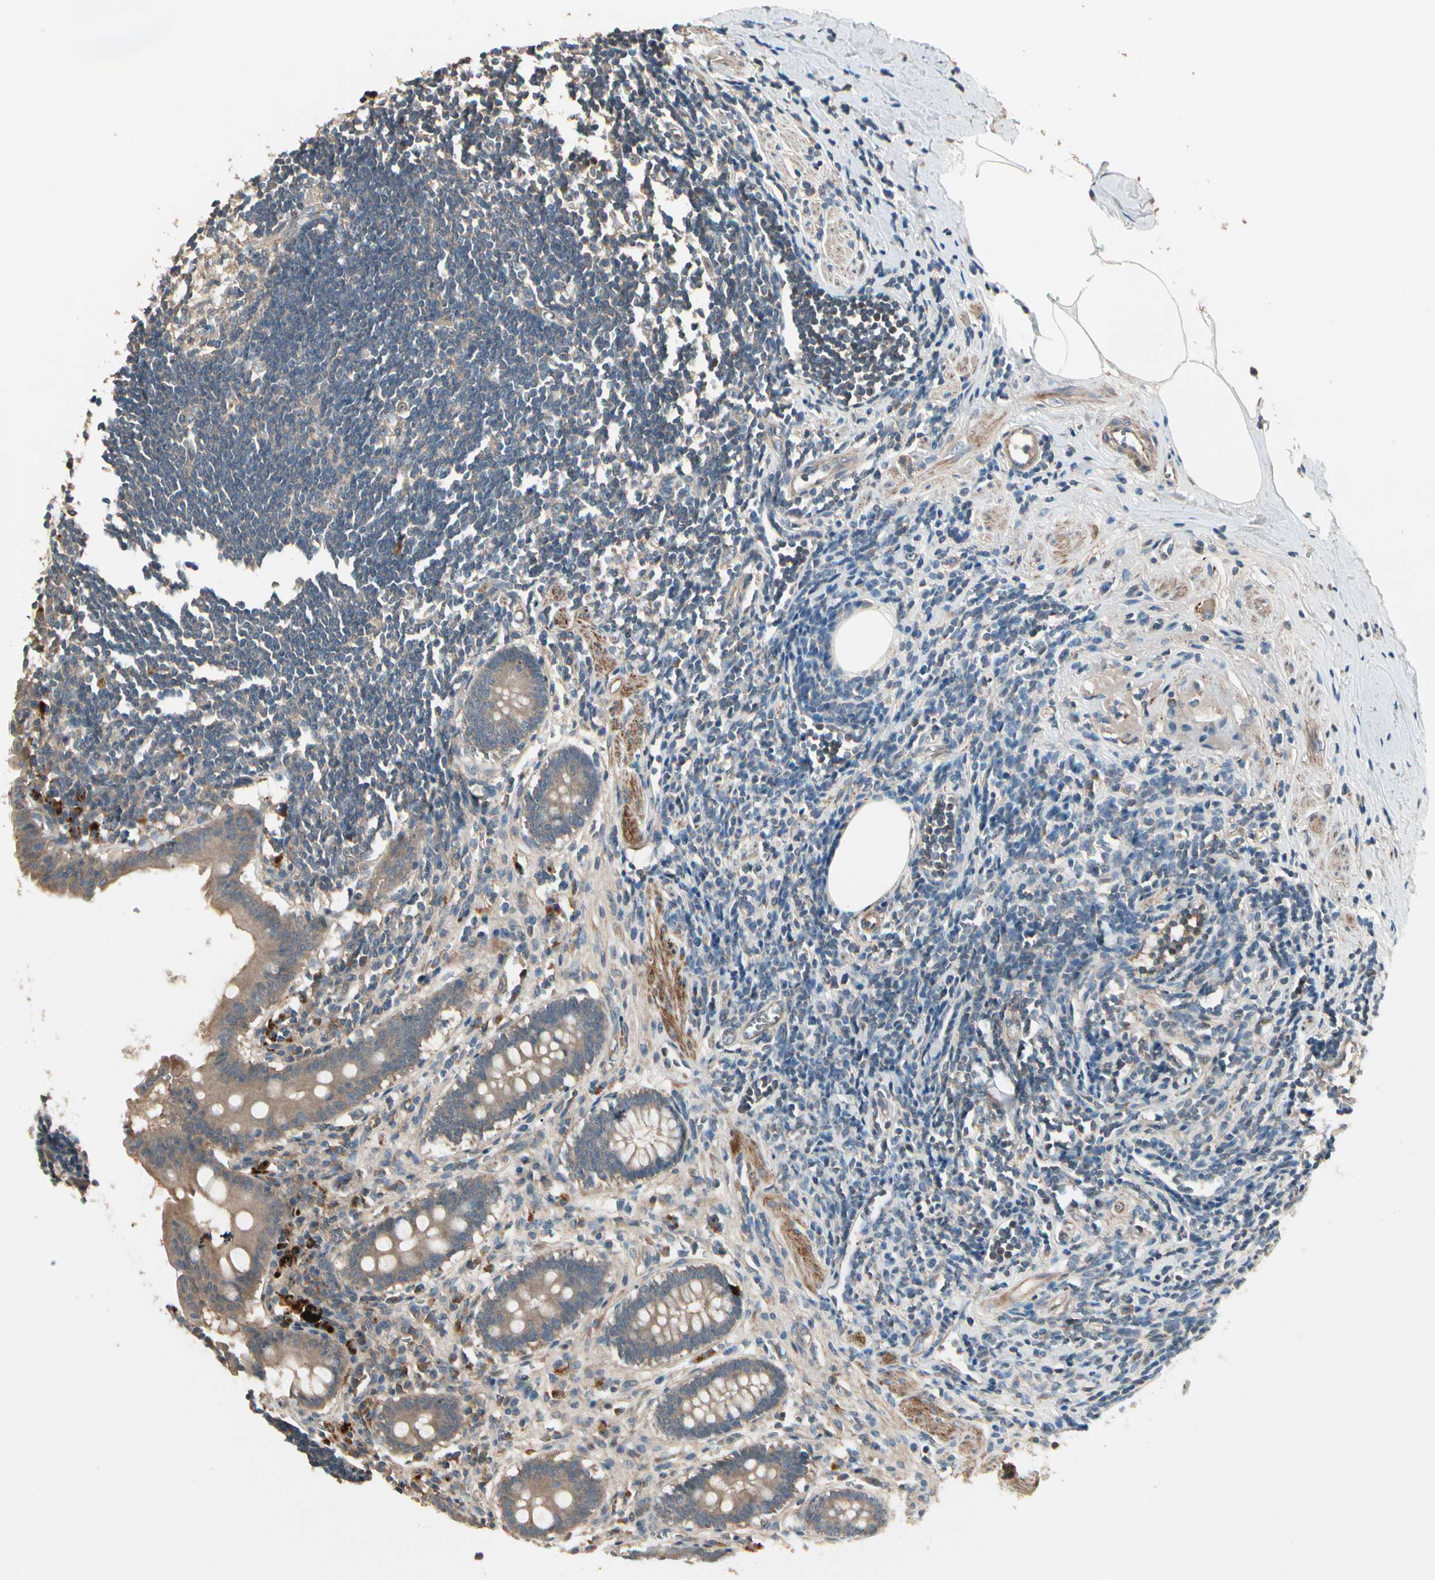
{"staining": {"intensity": "weak", "quantity": ">75%", "location": "cytoplasmic/membranous"}, "tissue": "appendix", "cell_type": "Glandular cells", "image_type": "normal", "snomed": [{"axis": "morphology", "description": "Normal tissue, NOS"}, {"axis": "topography", "description": "Appendix"}], "caption": "Appendix stained with DAB (3,3'-diaminobenzidine) IHC shows low levels of weak cytoplasmic/membranous expression in approximately >75% of glandular cells. The protein is stained brown, and the nuclei are stained in blue (DAB IHC with brightfield microscopy, high magnification).", "gene": "ACVR1", "patient": {"sex": "female", "age": 50}}